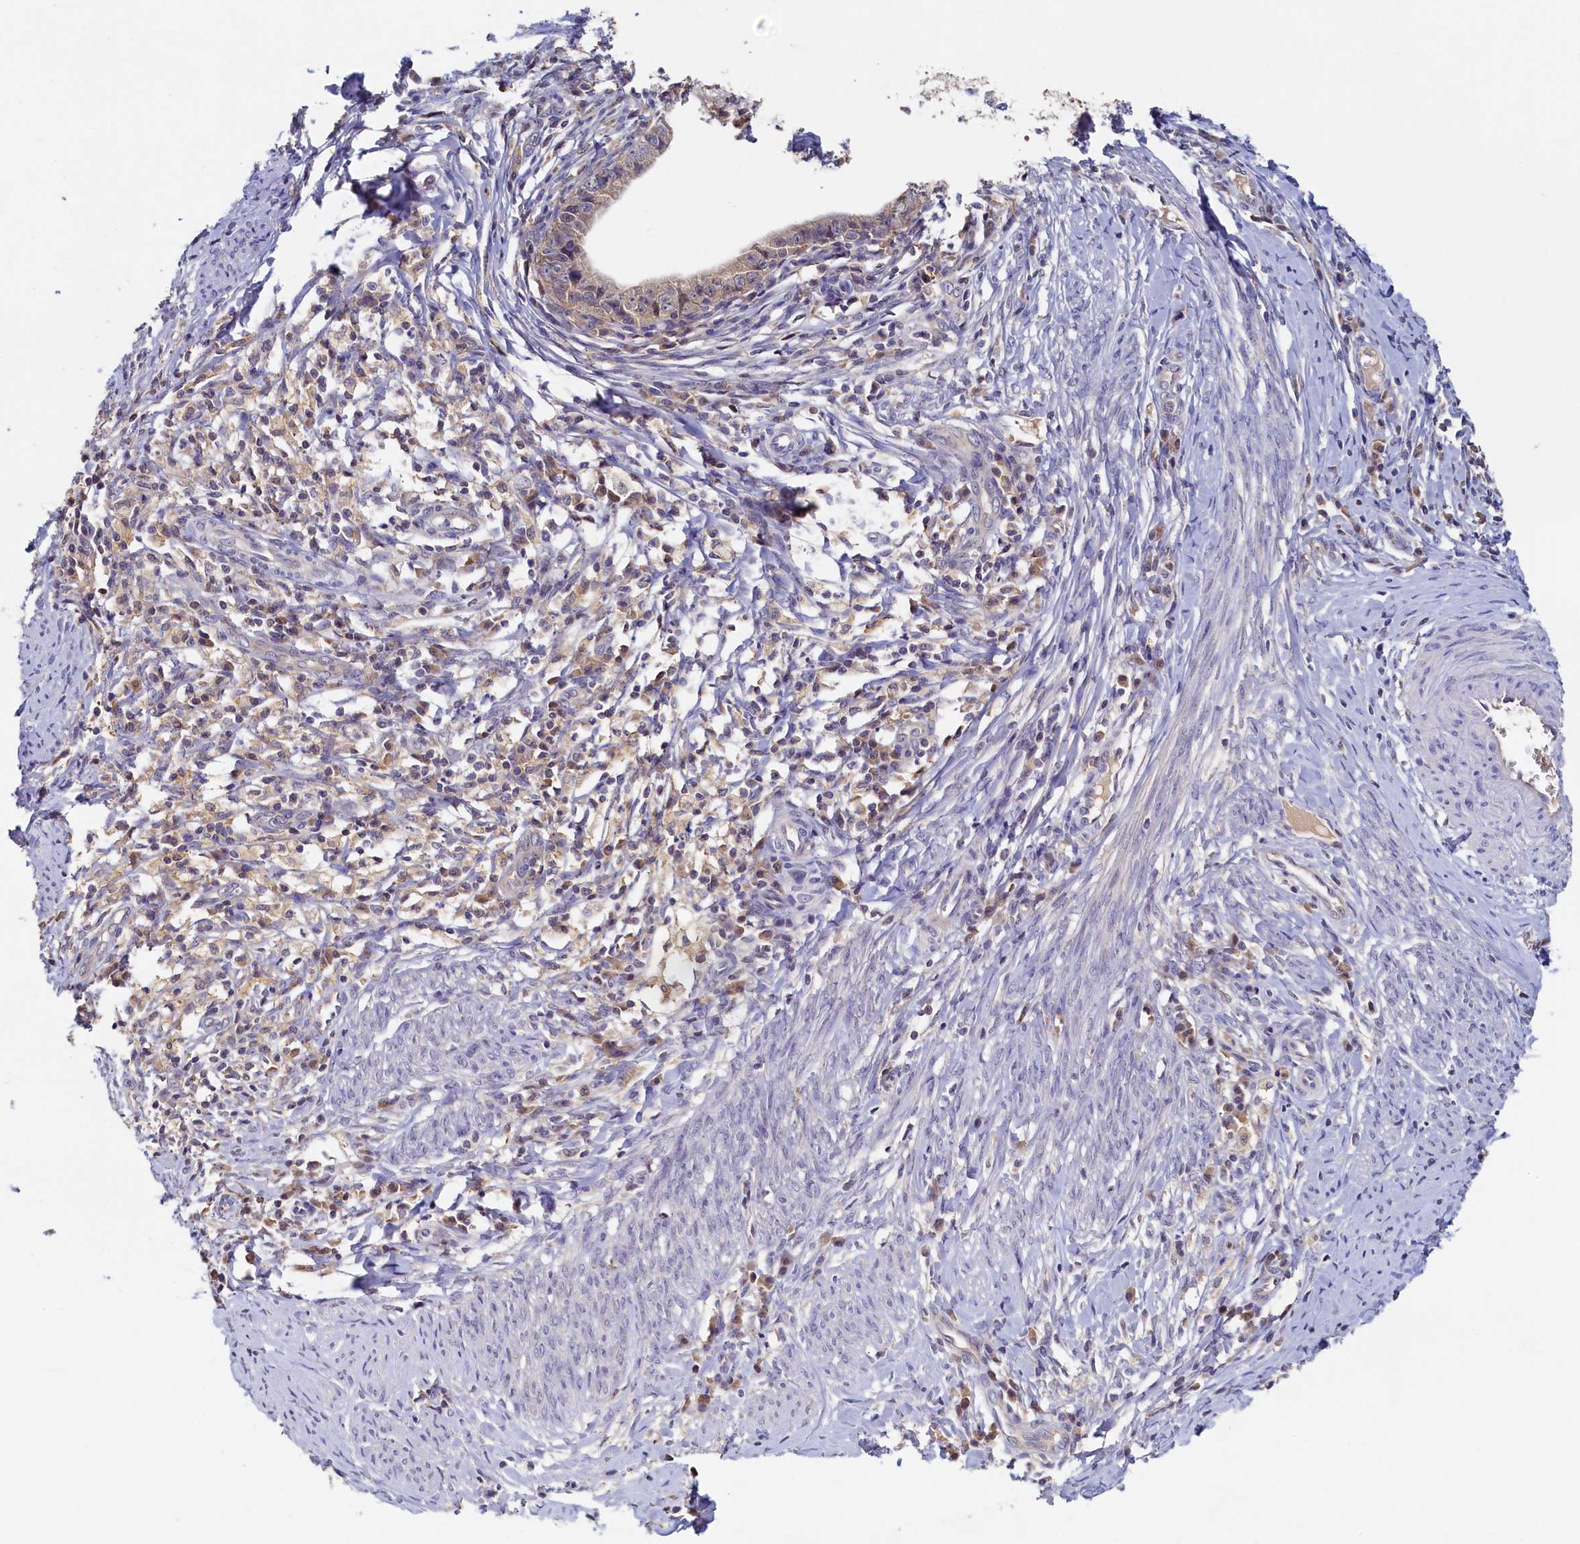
{"staining": {"intensity": "weak", "quantity": ">75%", "location": "cytoplasmic/membranous"}, "tissue": "cervical cancer", "cell_type": "Tumor cells", "image_type": "cancer", "snomed": [{"axis": "morphology", "description": "Adenocarcinoma, NOS"}, {"axis": "topography", "description": "Cervix"}], "caption": "Protein analysis of cervical cancer (adenocarcinoma) tissue reveals weak cytoplasmic/membranous positivity in about >75% of tumor cells.", "gene": "PAAF1", "patient": {"sex": "female", "age": 36}}